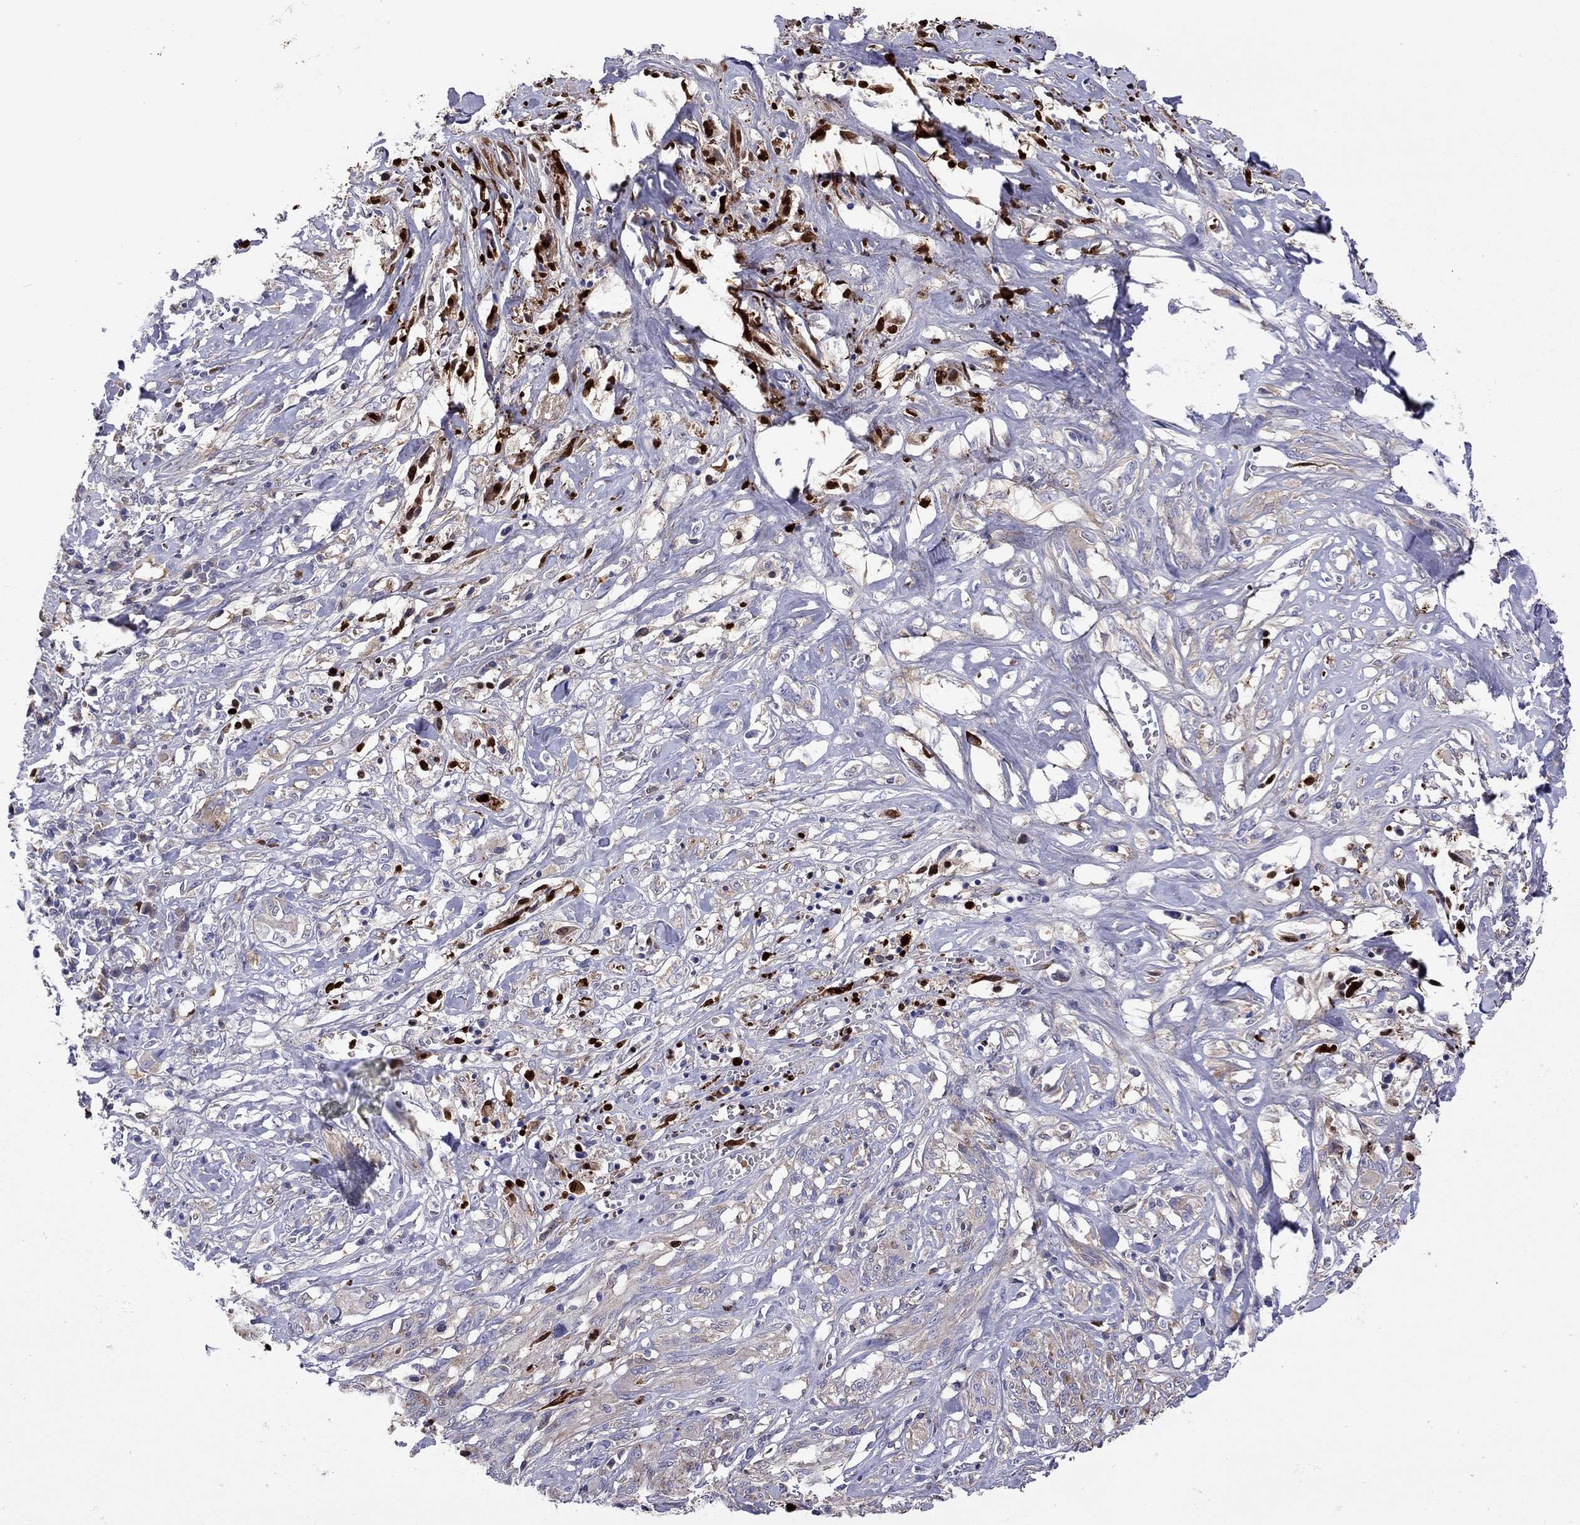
{"staining": {"intensity": "weak", "quantity": "<25%", "location": "cytoplasmic/membranous"}, "tissue": "melanoma", "cell_type": "Tumor cells", "image_type": "cancer", "snomed": [{"axis": "morphology", "description": "Malignant melanoma, NOS"}, {"axis": "topography", "description": "Skin"}], "caption": "Immunohistochemistry of malignant melanoma shows no positivity in tumor cells.", "gene": "SERPINA3", "patient": {"sex": "female", "age": 91}}